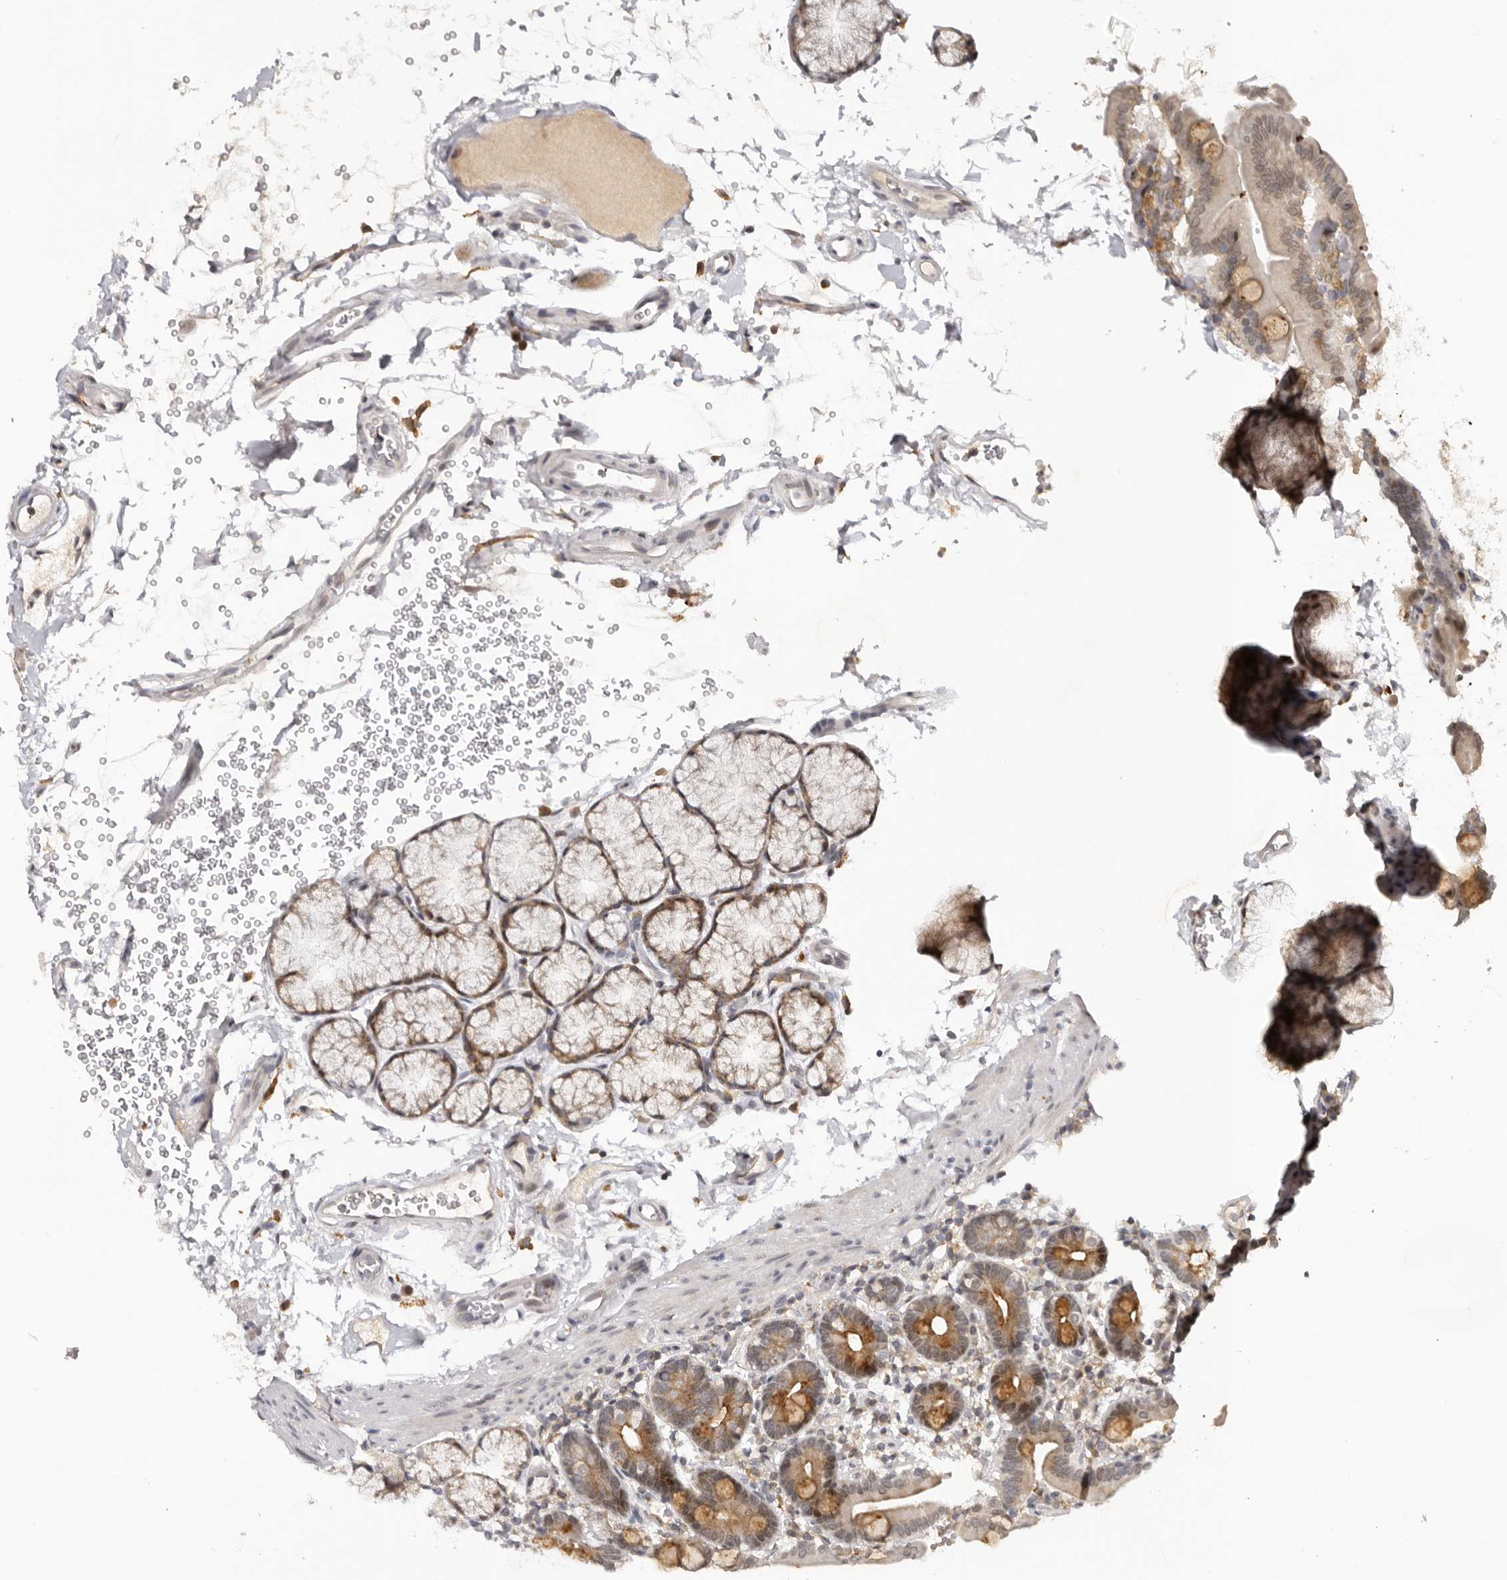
{"staining": {"intensity": "moderate", "quantity": "<25%", "location": "cytoplasmic/membranous"}, "tissue": "duodenum", "cell_type": "Glandular cells", "image_type": "normal", "snomed": [{"axis": "morphology", "description": "Normal tissue, NOS"}, {"axis": "topography", "description": "Duodenum"}], "caption": "Protein expression analysis of unremarkable human duodenum reveals moderate cytoplasmic/membranous positivity in about <25% of glandular cells. (DAB (3,3'-diaminobenzidine) IHC, brown staining for protein, blue staining for nuclei).", "gene": "KIF2B", "patient": {"sex": "male", "age": 54}}